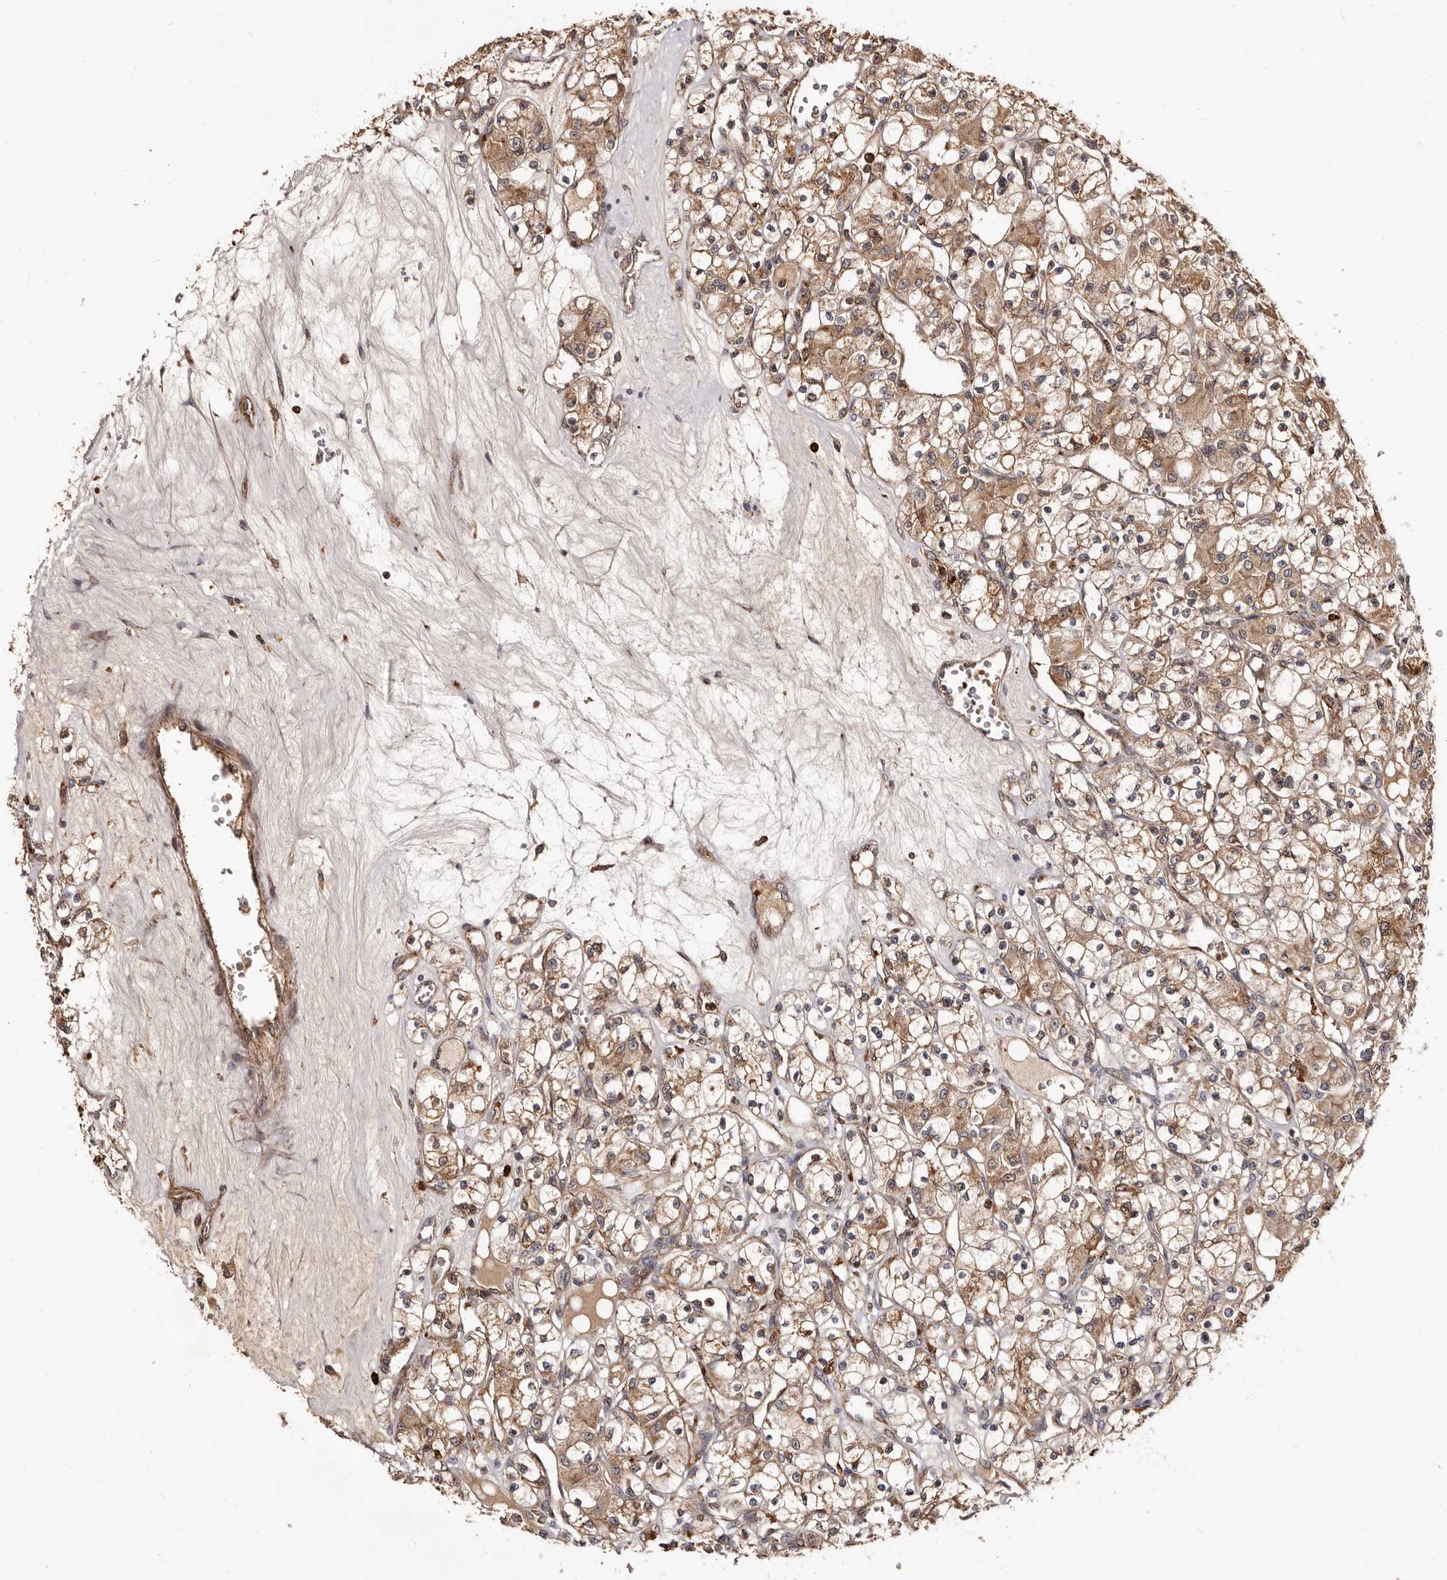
{"staining": {"intensity": "moderate", "quantity": ">75%", "location": "cytoplasmic/membranous"}, "tissue": "renal cancer", "cell_type": "Tumor cells", "image_type": "cancer", "snomed": [{"axis": "morphology", "description": "Adenocarcinoma, NOS"}, {"axis": "topography", "description": "Kidney"}], "caption": "Immunohistochemical staining of renal adenocarcinoma reveals medium levels of moderate cytoplasmic/membranous expression in about >75% of tumor cells.", "gene": "BAX", "patient": {"sex": "female", "age": 59}}